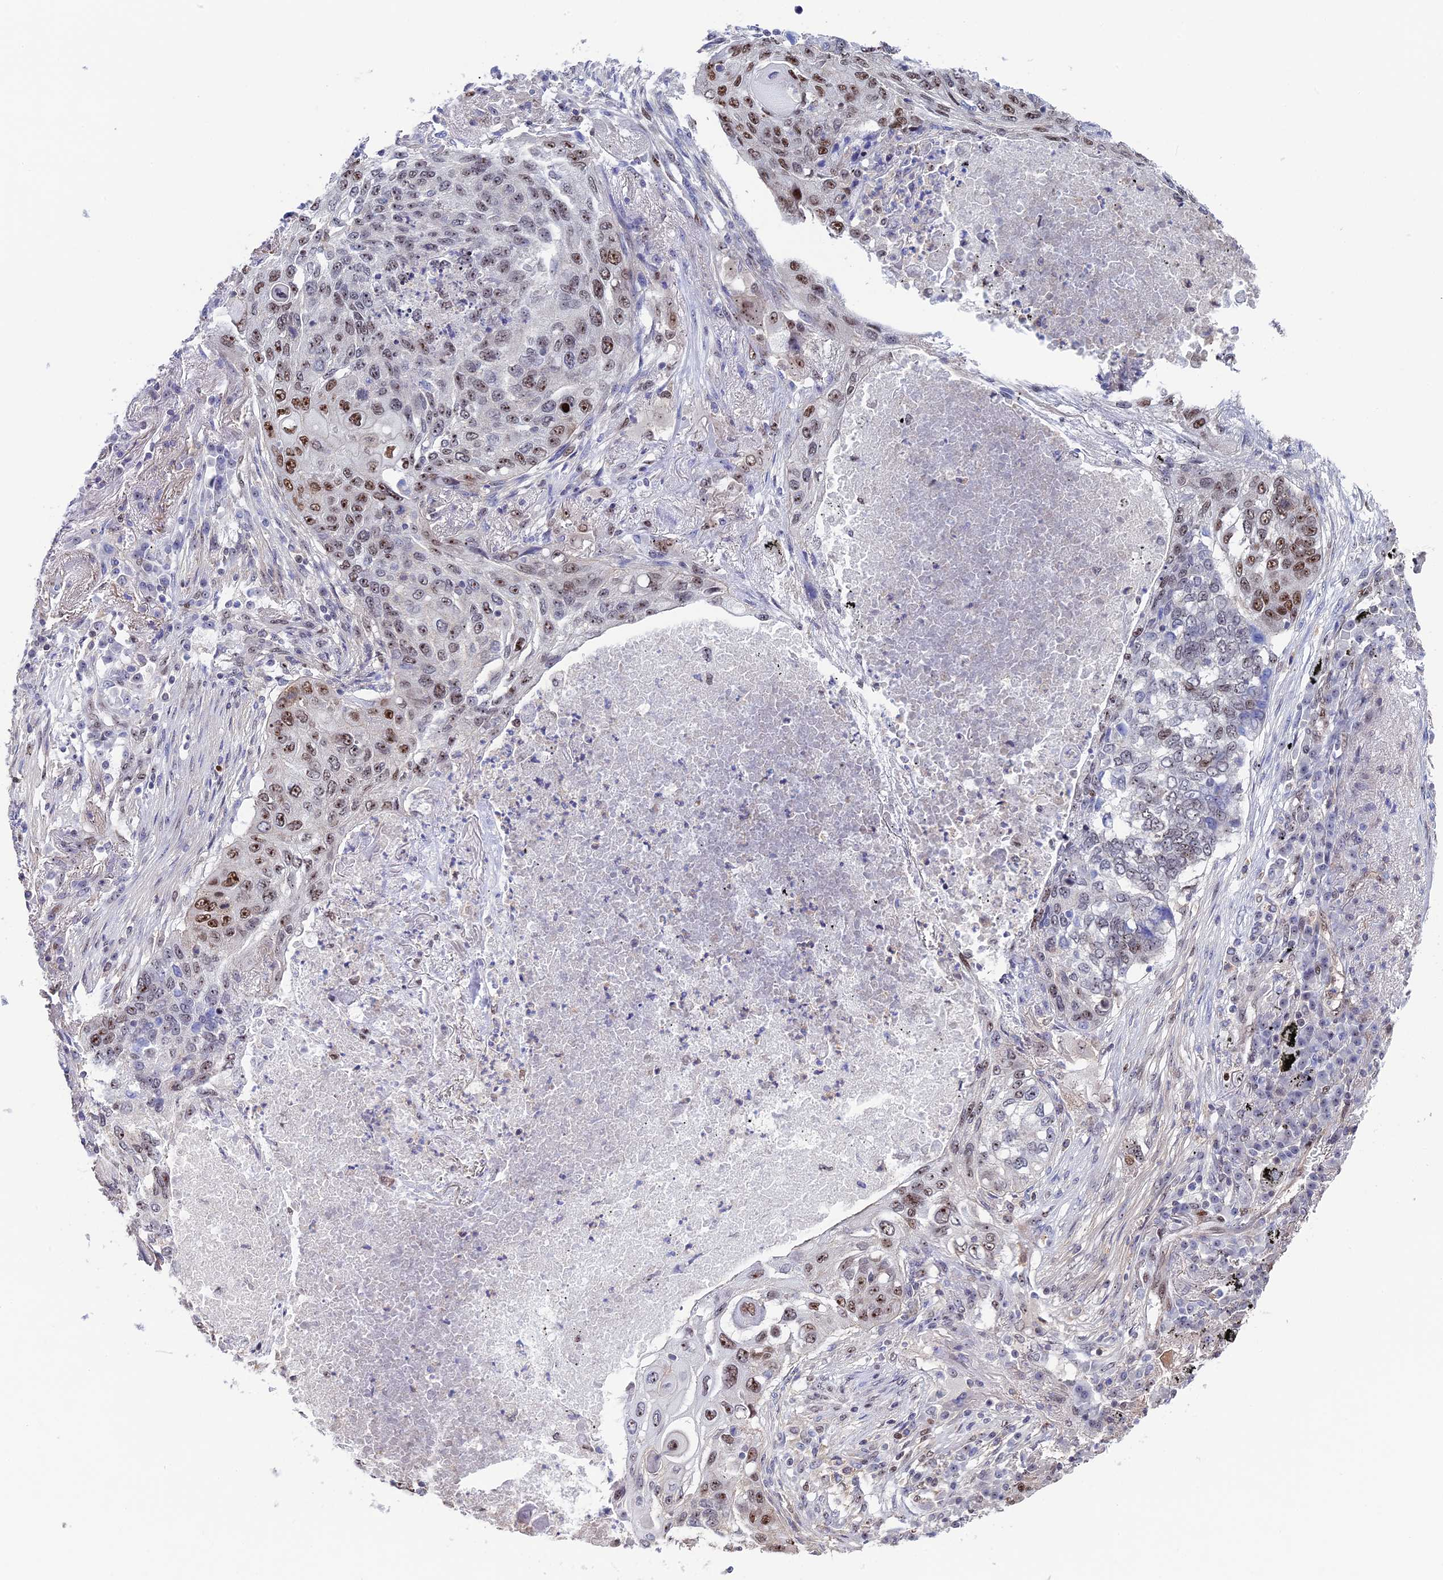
{"staining": {"intensity": "moderate", "quantity": "25%-75%", "location": "nuclear"}, "tissue": "lung cancer", "cell_type": "Tumor cells", "image_type": "cancer", "snomed": [{"axis": "morphology", "description": "Squamous cell carcinoma, NOS"}, {"axis": "topography", "description": "Lung"}], "caption": "A micrograph of human lung squamous cell carcinoma stained for a protein reveals moderate nuclear brown staining in tumor cells.", "gene": "CCDC86", "patient": {"sex": "female", "age": 63}}